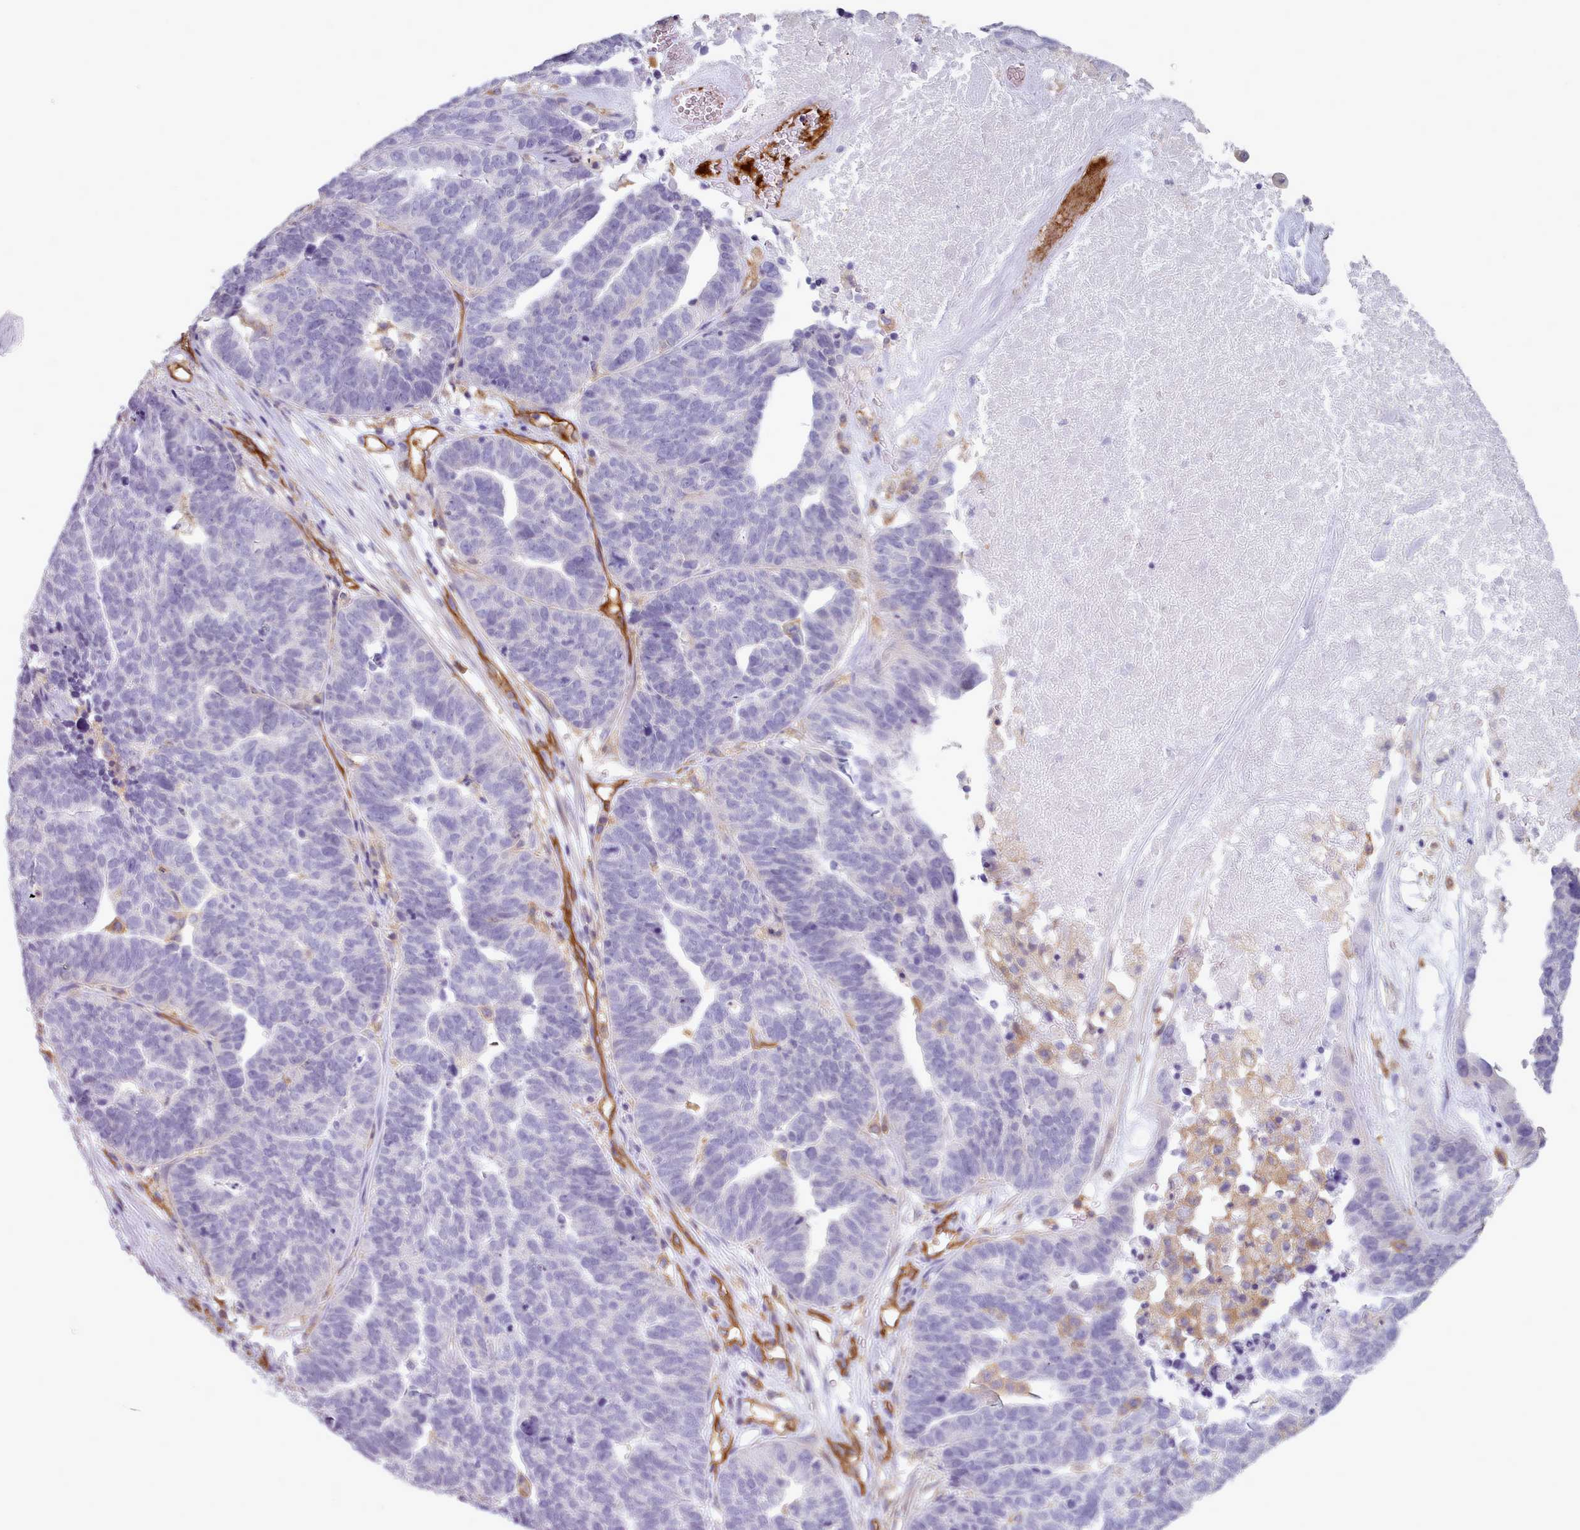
{"staining": {"intensity": "negative", "quantity": "none", "location": "none"}, "tissue": "ovarian cancer", "cell_type": "Tumor cells", "image_type": "cancer", "snomed": [{"axis": "morphology", "description": "Cystadenocarcinoma, serous, NOS"}, {"axis": "topography", "description": "Ovary"}], "caption": "This is an immunohistochemistry (IHC) histopathology image of ovarian cancer (serous cystadenocarcinoma). There is no expression in tumor cells.", "gene": "CD300LF", "patient": {"sex": "female", "age": 59}}